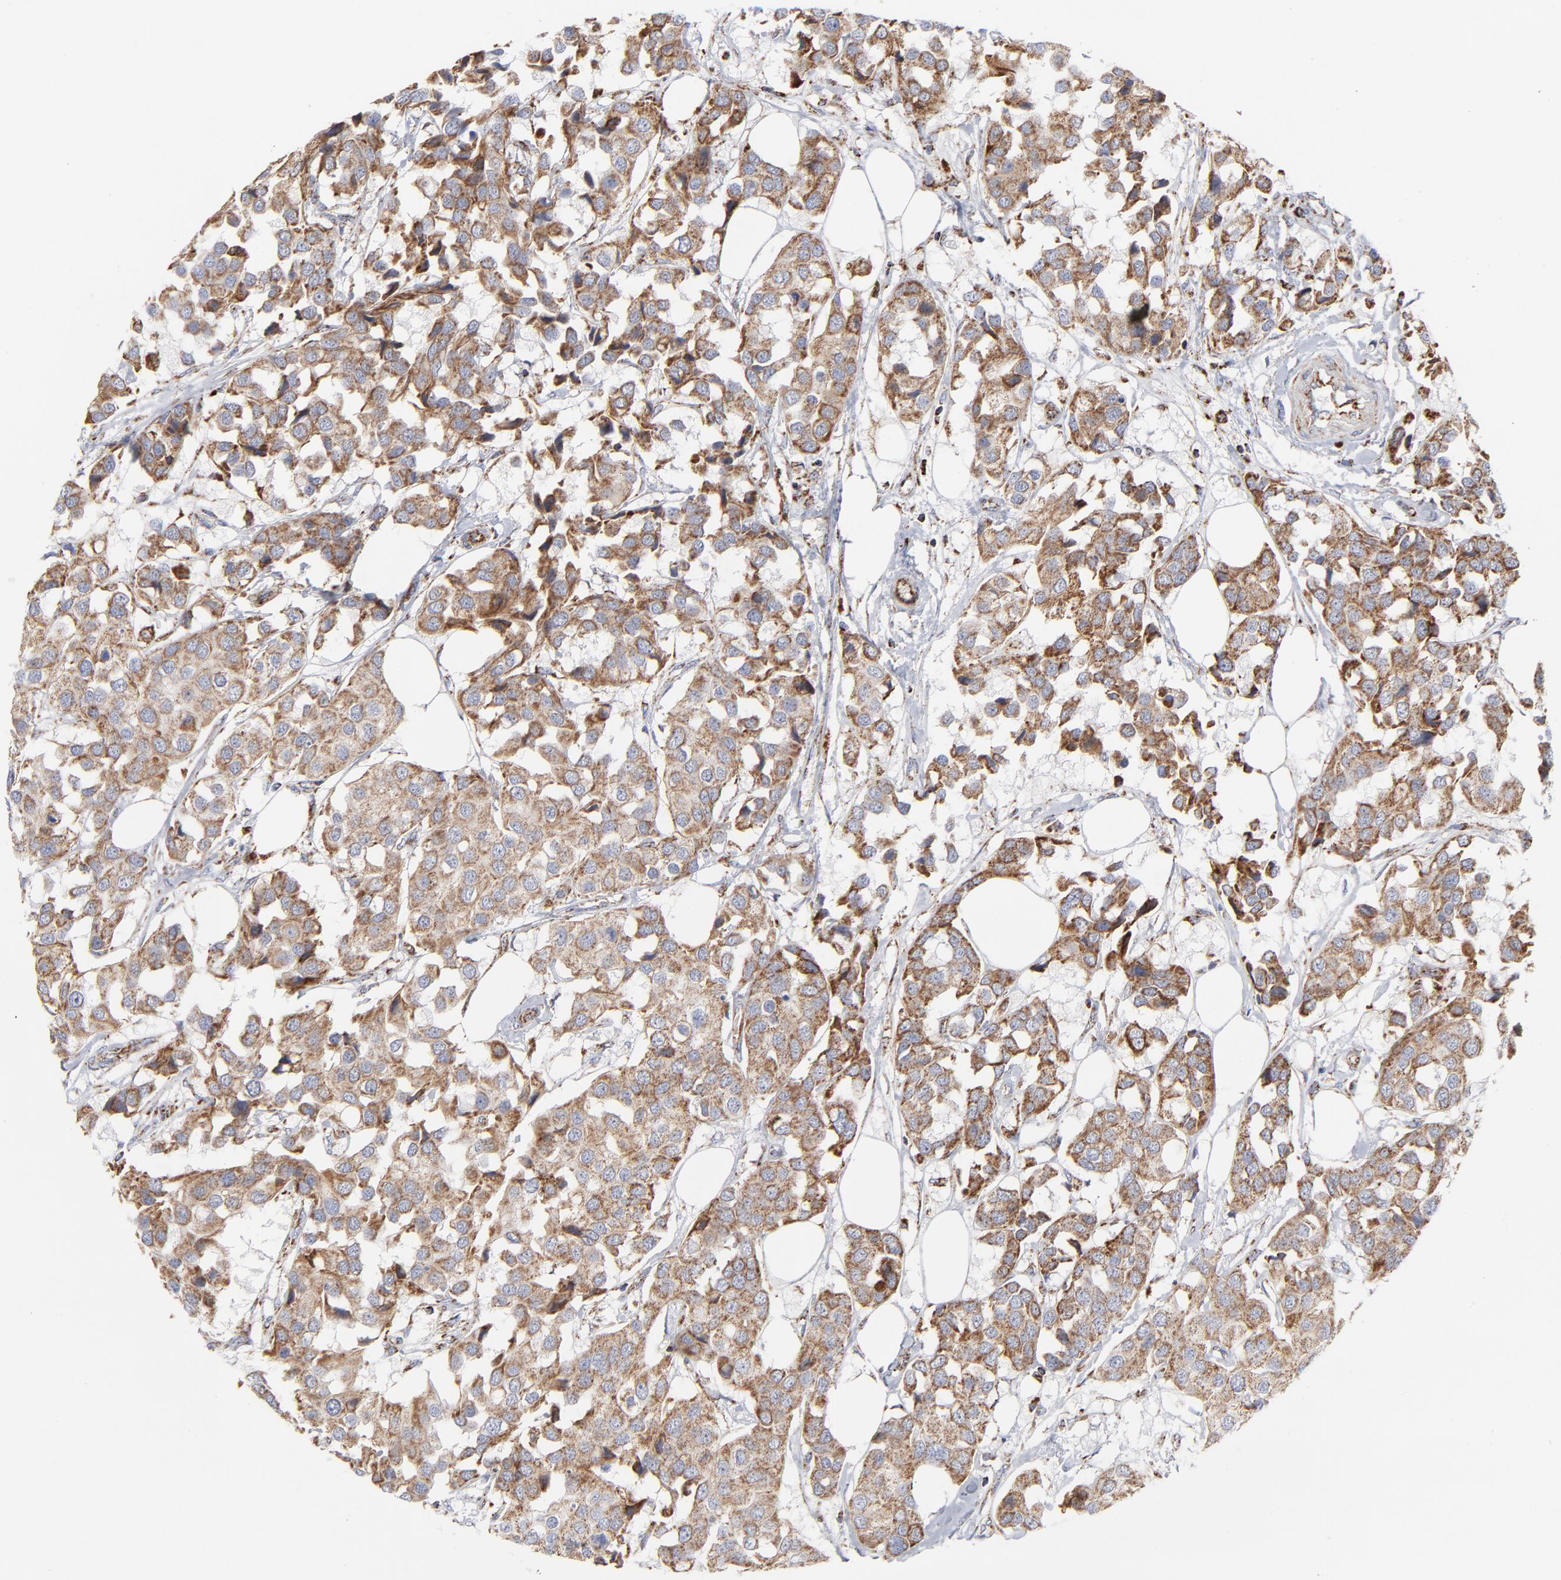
{"staining": {"intensity": "moderate", "quantity": ">75%", "location": "cytoplasmic/membranous"}, "tissue": "breast cancer", "cell_type": "Tumor cells", "image_type": "cancer", "snomed": [{"axis": "morphology", "description": "Duct carcinoma"}, {"axis": "topography", "description": "Breast"}], "caption": "This photomicrograph demonstrates immunohistochemistry (IHC) staining of human breast cancer, with medium moderate cytoplasmic/membranous staining in approximately >75% of tumor cells.", "gene": "ASB3", "patient": {"sex": "female", "age": 80}}